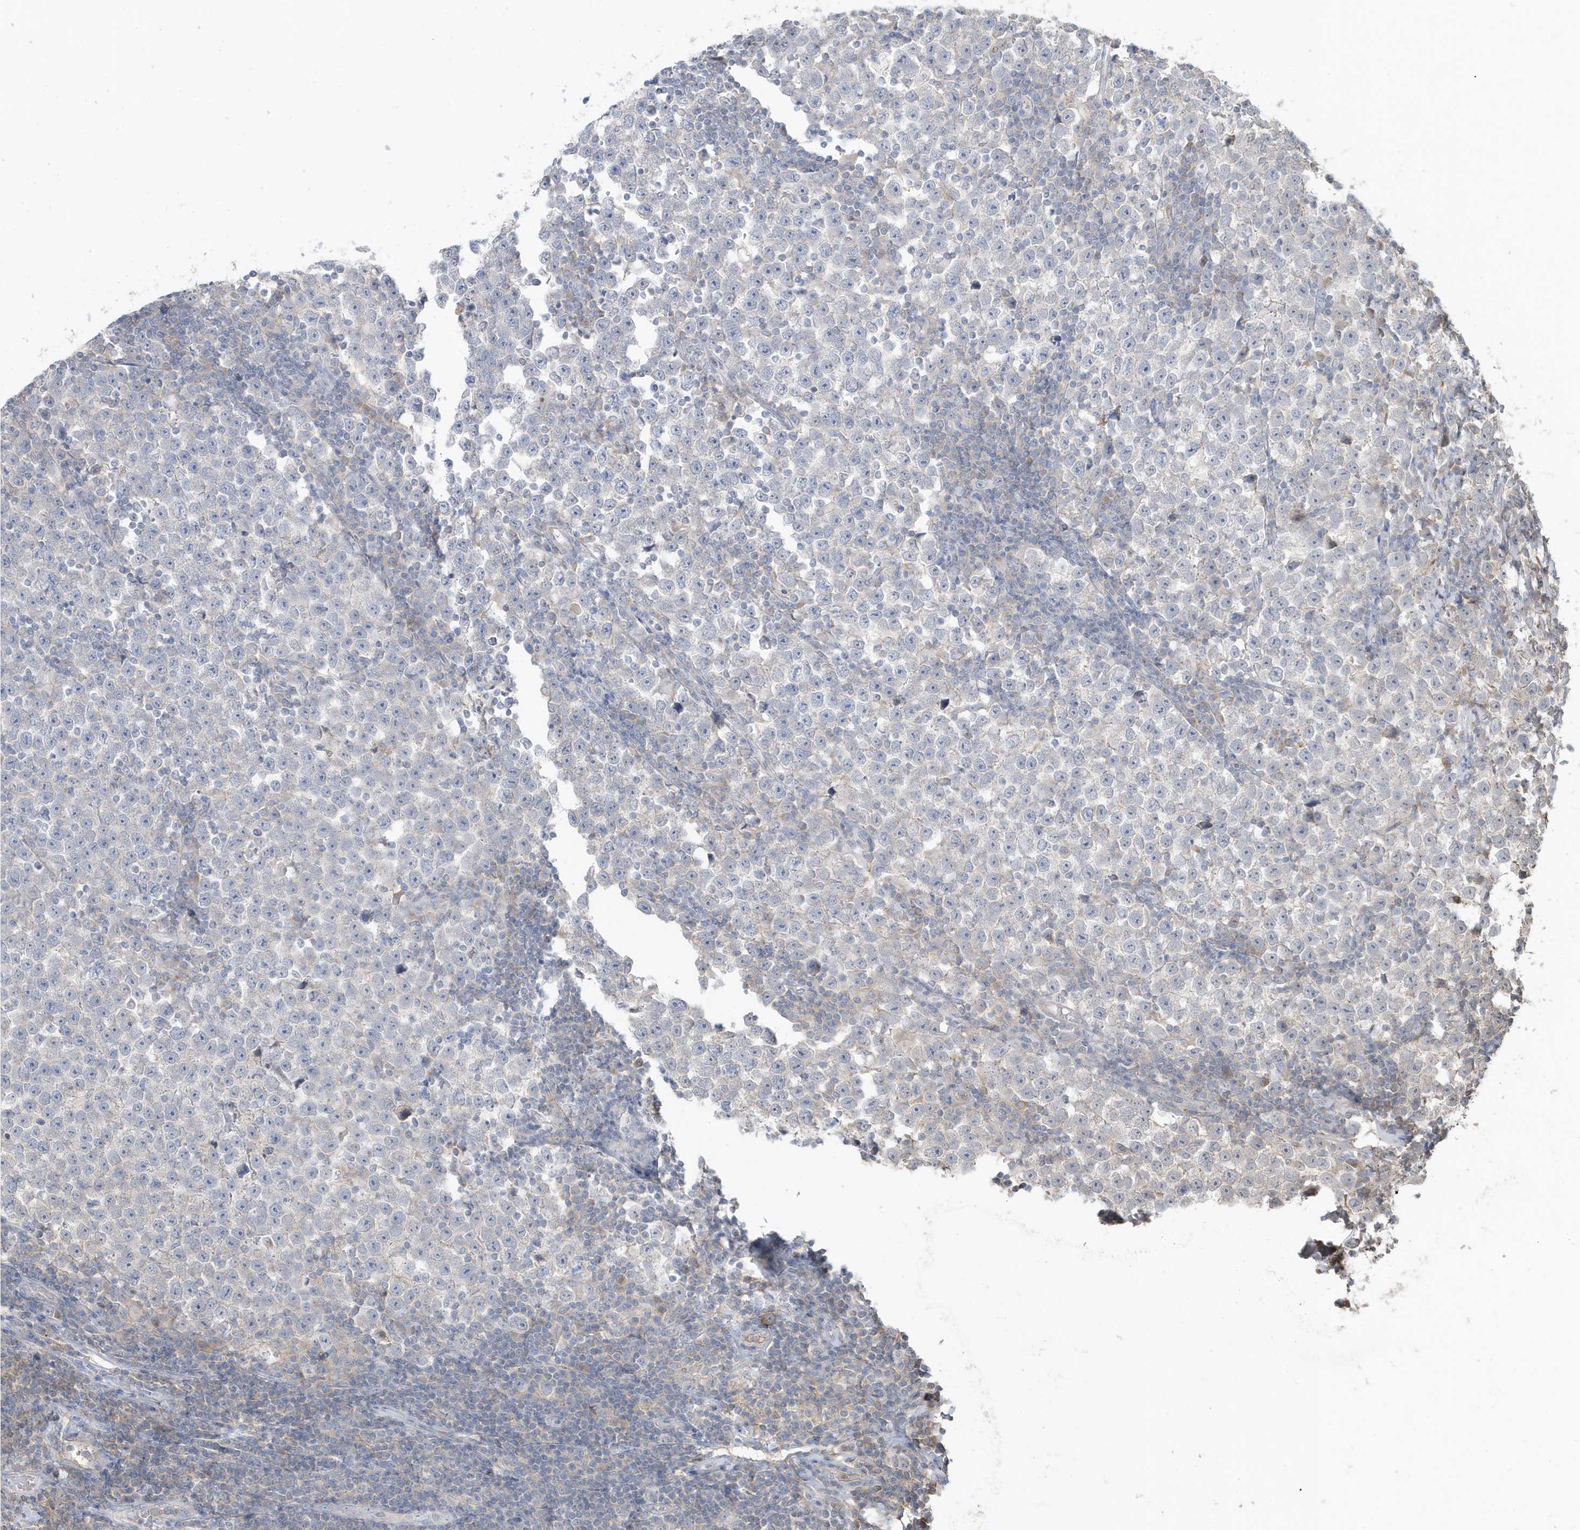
{"staining": {"intensity": "negative", "quantity": "none", "location": "none"}, "tissue": "testis cancer", "cell_type": "Tumor cells", "image_type": "cancer", "snomed": [{"axis": "morphology", "description": "Normal tissue, NOS"}, {"axis": "morphology", "description": "Seminoma, NOS"}, {"axis": "topography", "description": "Testis"}], "caption": "Protein analysis of testis seminoma displays no significant positivity in tumor cells.", "gene": "PRRT3", "patient": {"sex": "male", "age": 43}}